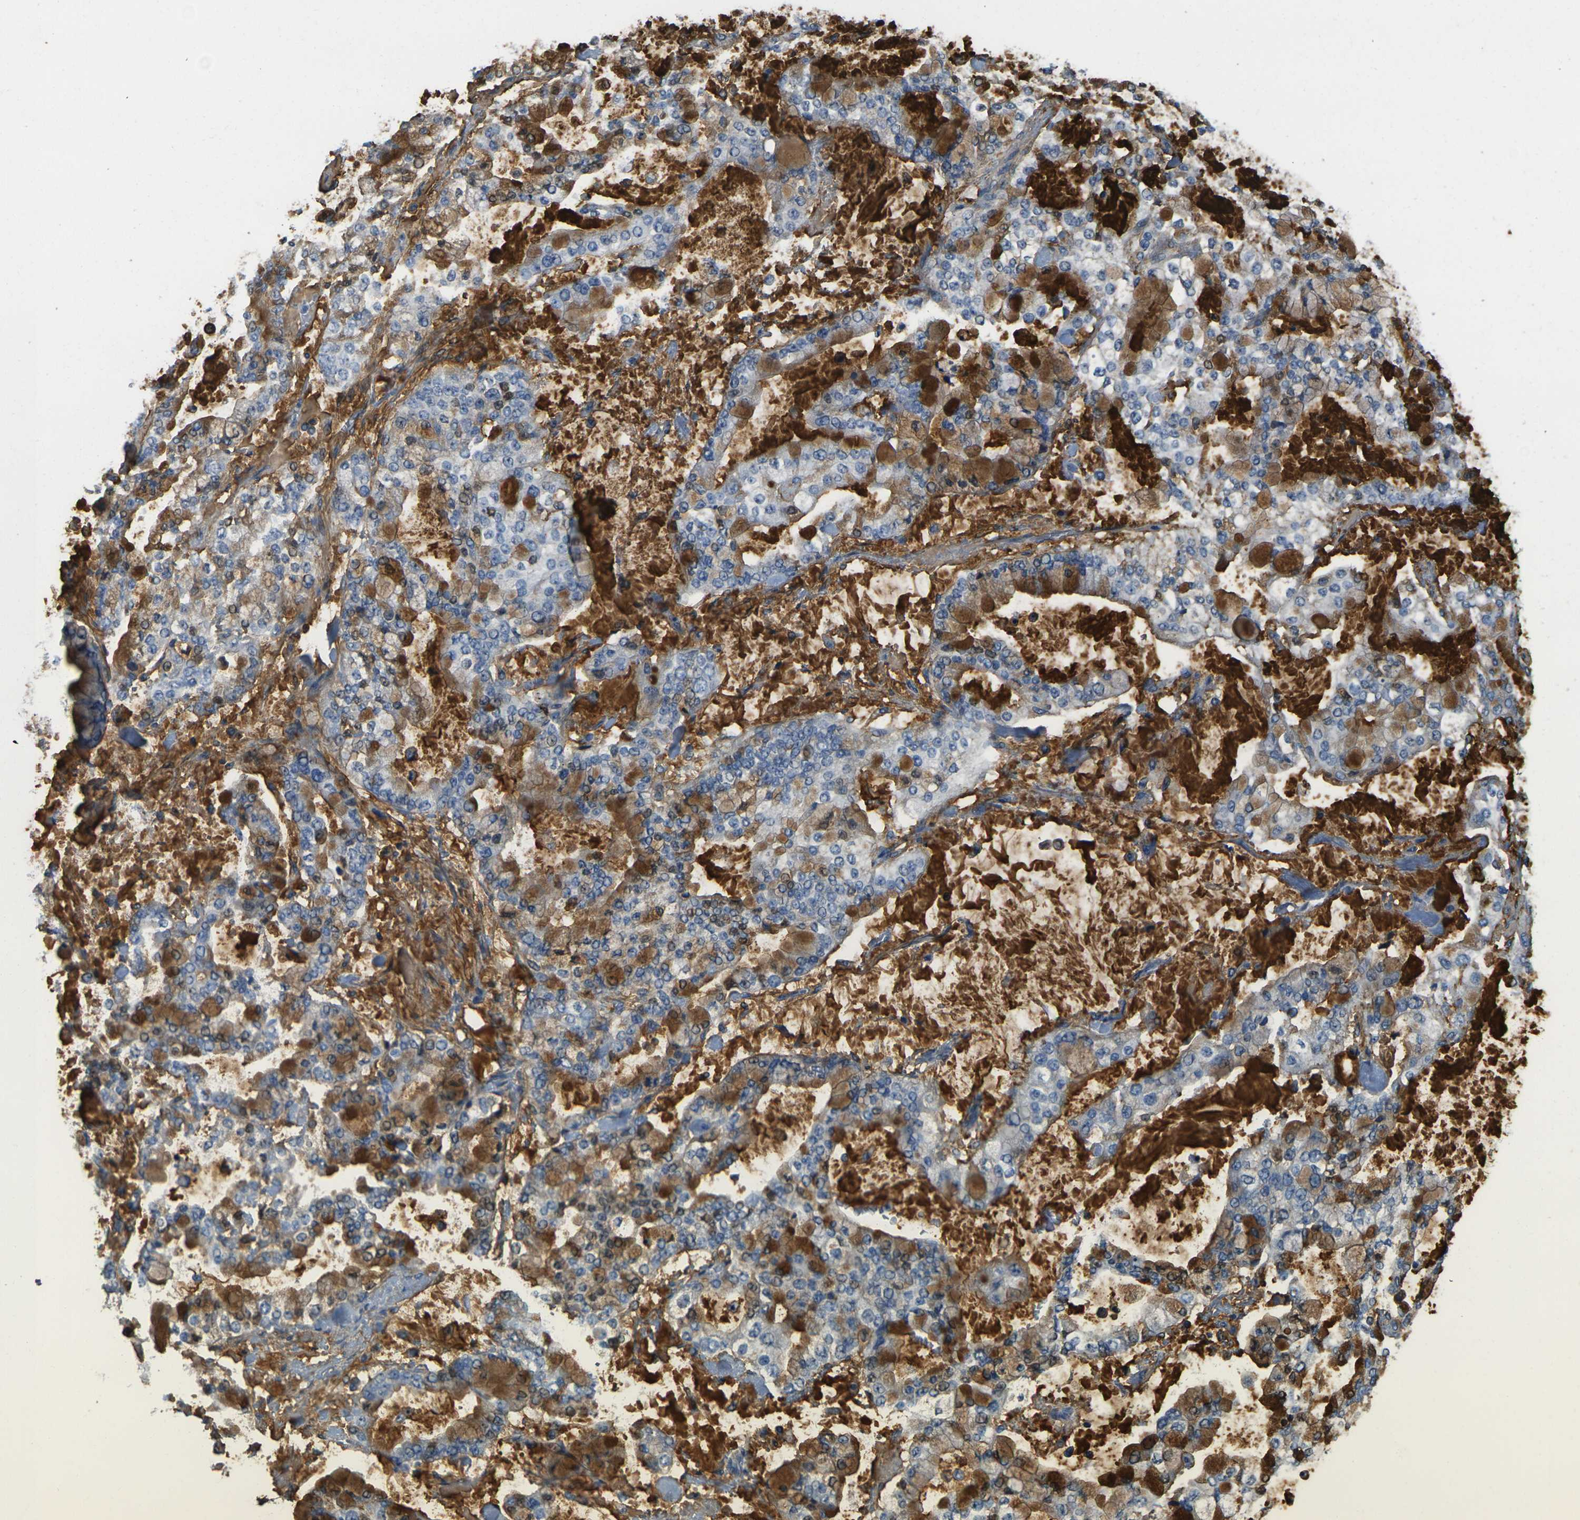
{"staining": {"intensity": "moderate", "quantity": "<25%", "location": "cytoplasmic/membranous"}, "tissue": "stomach cancer", "cell_type": "Tumor cells", "image_type": "cancer", "snomed": [{"axis": "morphology", "description": "Normal tissue, NOS"}, {"axis": "morphology", "description": "Adenocarcinoma, NOS"}, {"axis": "topography", "description": "Stomach, upper"}, {"axis": "topography", "description": "Stomach"}], "caption": "The micrograph demonstrates a brown stain indicating the presence of a protein in the cytoplasmic/membranous of tumor cells in stomach adenocarcinoma. Using DAB (3,3'-diaminobenzidine) (brown) and hematoxylin (blue) stains, captured at high magnification using brightfield microscopy.", "gene": "PLCD1", "patient": {"sex": "male", "age": 76}}